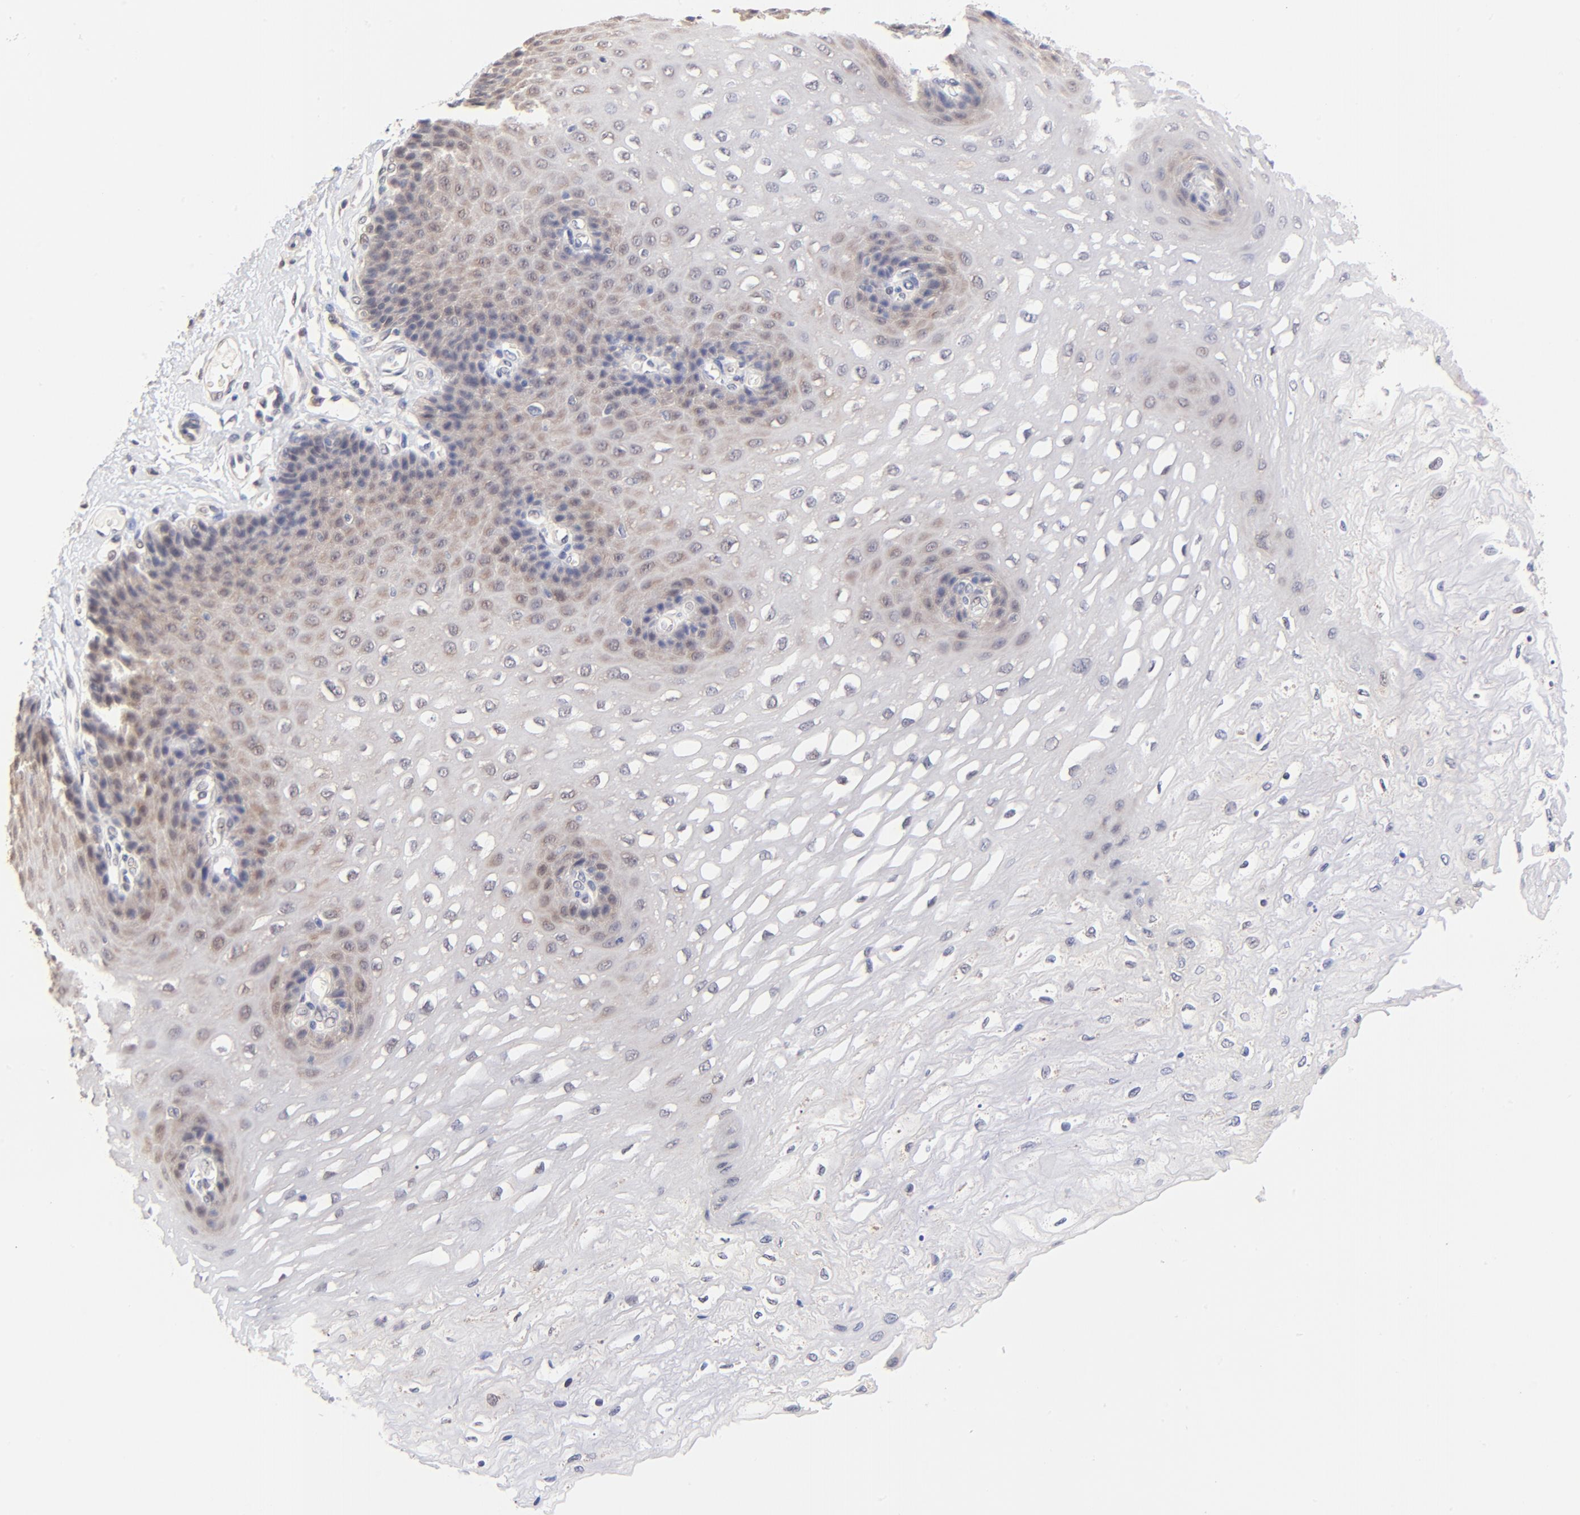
{"staining": {"intensity": "weak", "quantity": "<25%", "location": "cytoplasmic/membranous"}, "tissue": "esophagus", "cell_type": "Squamous epithelial cells", "image_type": "normal", "snomed": [{"axis": "morphology", "description": "Normal tissue, NOS"}, {"axis": "topography", "description": "Esophagus"}], "caption": "Squamous epithelial cells are negative for protein expression in unremarkable human esophagus. (DAB (3,3'-diaminobenzidine) immunohistochemistry, high magnification).", "gene": "TXNL1", "patient": {"sex": "female", "age": 72}}